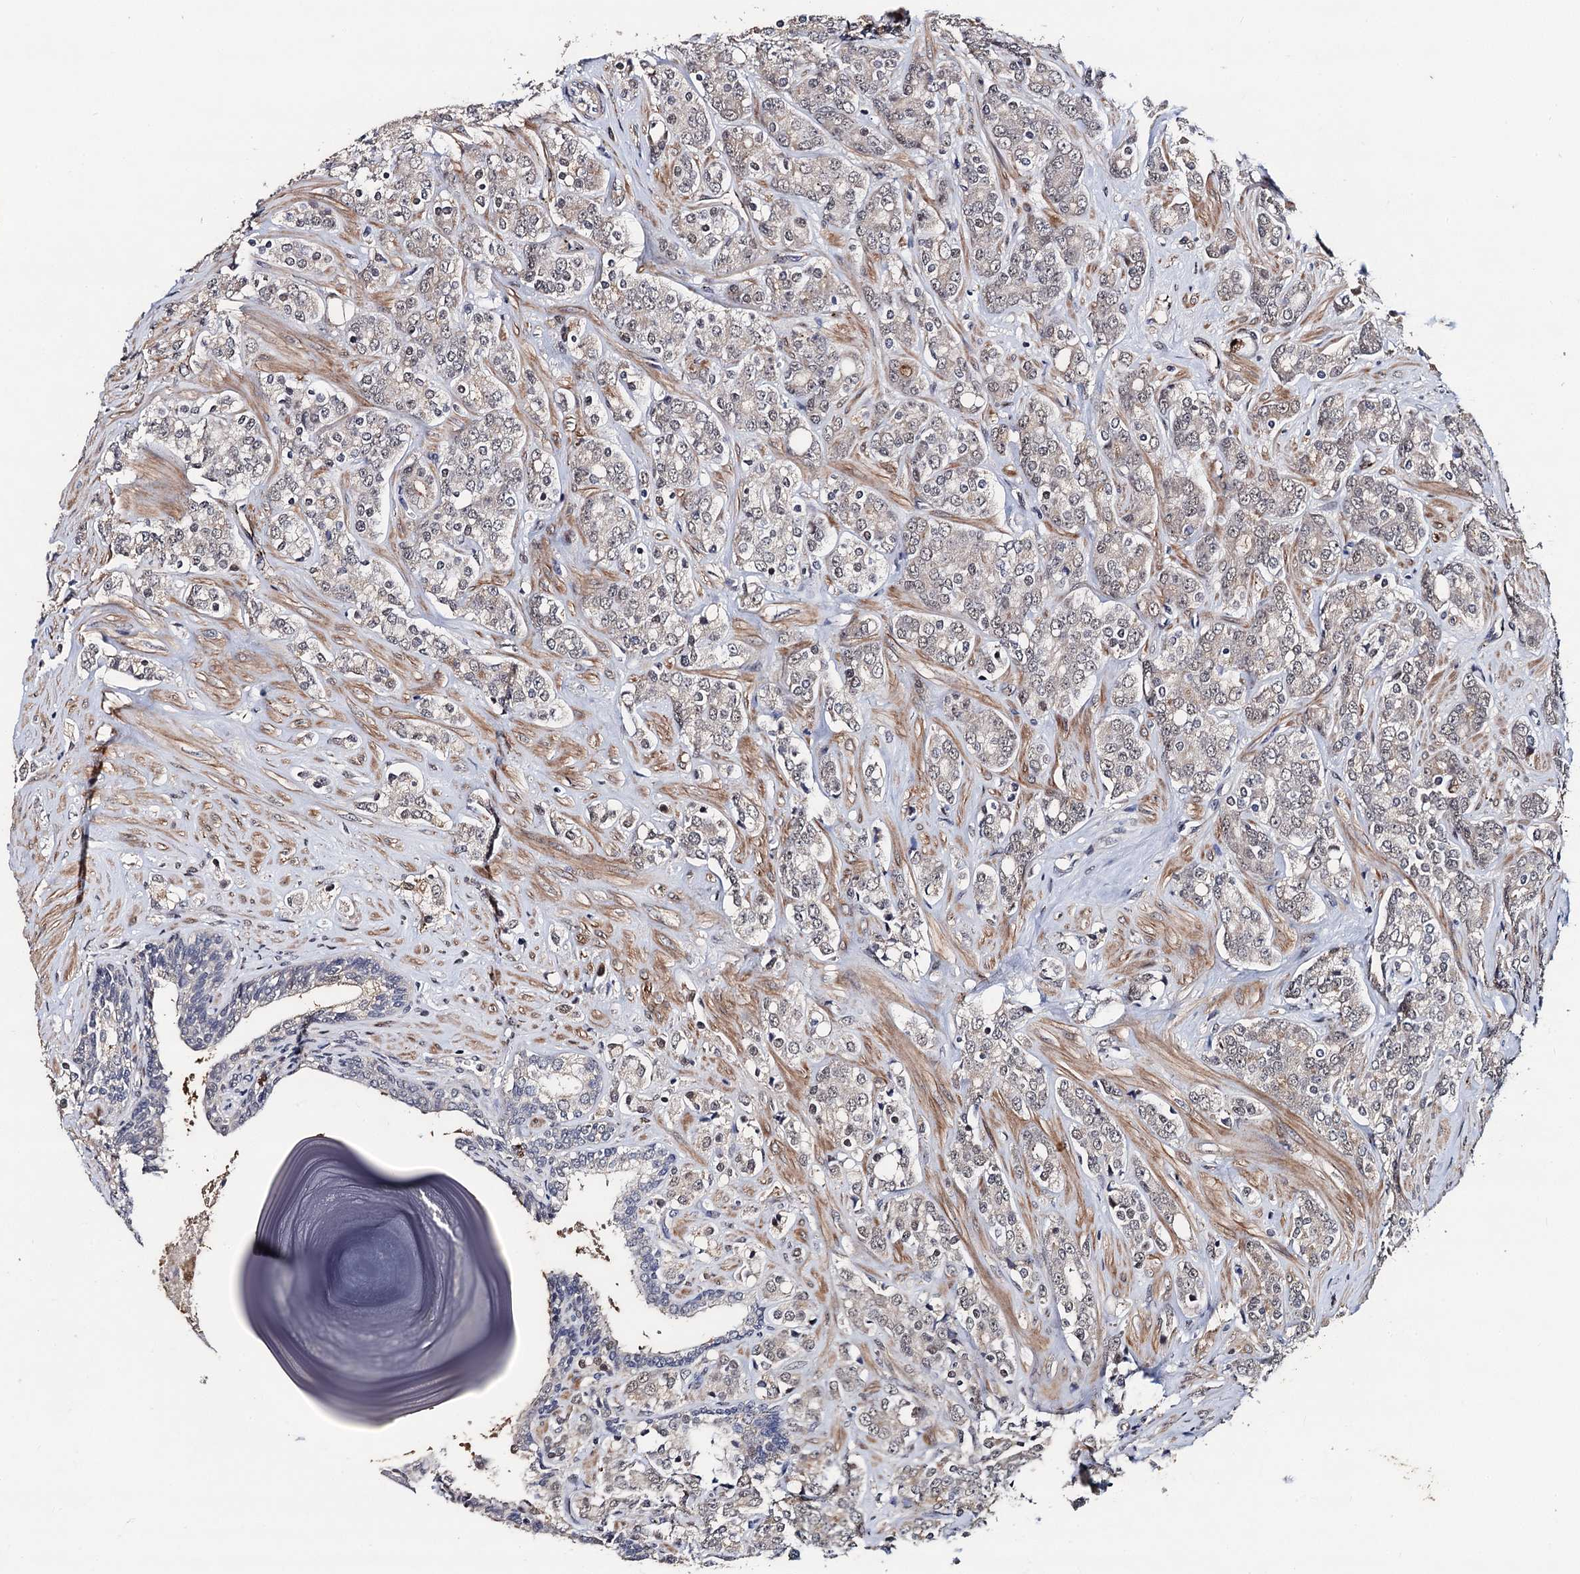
{"staining": {"intensity": "weak", "quantity": "<25%", "location": "cytoplasmic/membranous"}, "tissue": "prostate cancer", "cell_type": "Tumor cells", "image_type": "cancer", "snomed": [{"axis": "morphology", "description": "Adenocarcinoma, High grade"}, {"axis": "topography", "description": "Prostate"}], "caption": "Tumor cells are negative for brown protein staining in prostate cancer (high-grade adenocarcinoma). The staining was performed using DAB to visualize the protein expression in brown, while the nuclei were stained in blue with hematoxylin (Magnification: 20x).", "gene": "PPTC7", "patient": {"sex": "male", "age": 62}}